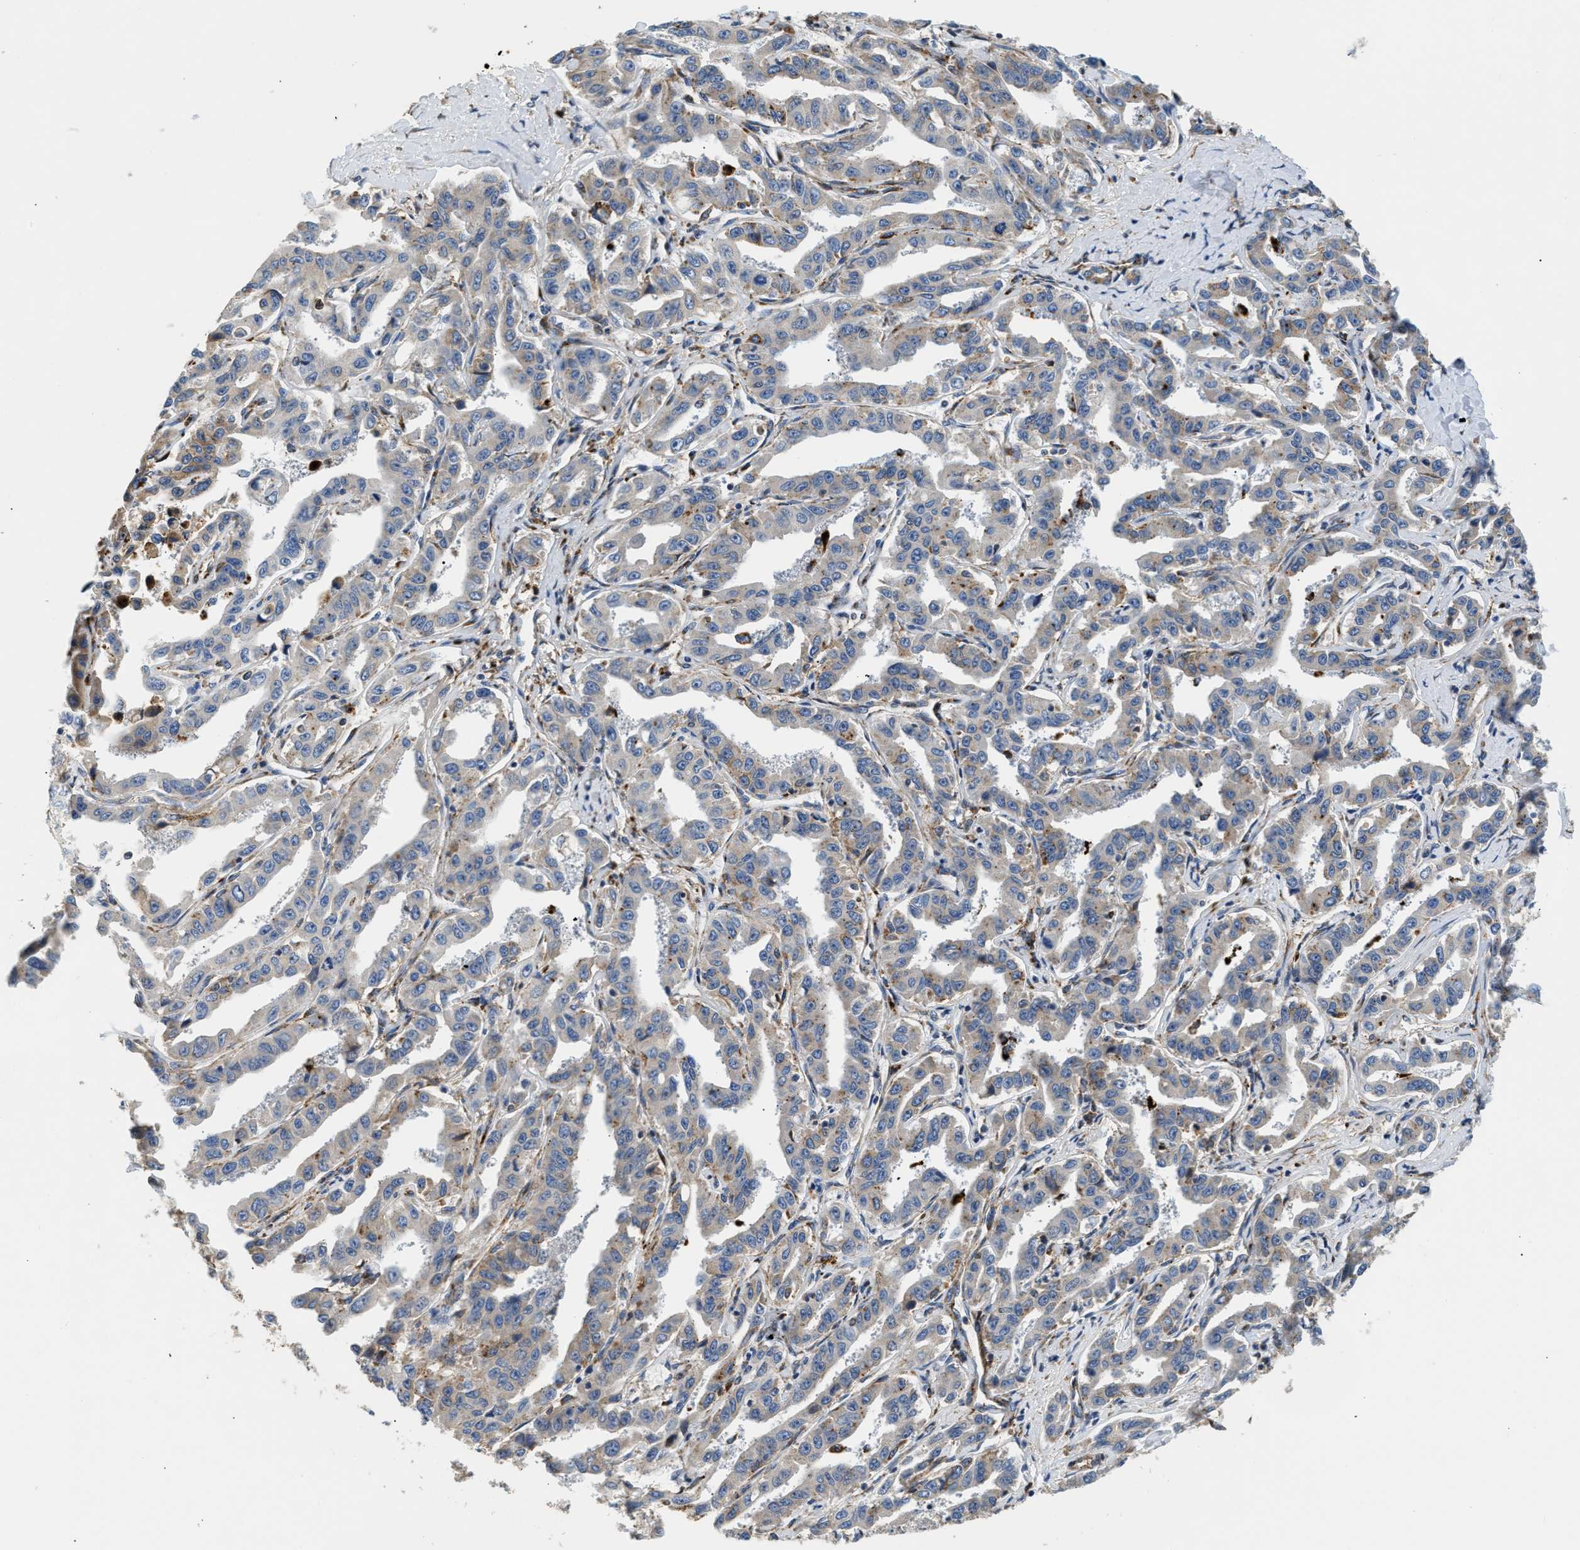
{"staining": {"intensity": "weak", "quantity": "<25%", "location": "cytoplasmic/membranous"}, "tissue": "liver cancer", "cell_type": "Tumor cells", "image_type": "cancer", "snomed": [{"axis": "morphology", "description": "Cholangiocarcinoma"}, {"axis": "topography", "description": "Liver"}], "caption": "Immunohistochemistry of cholangiocarcinoma (liver) shows no positivity in tumor cells. (DAB (3,3'-diaminobenzidine) immunohistochemistry with hematoxylin counter stain).", "gene": "AMZ1", "patient": {"sex": "male", "age": 59}}